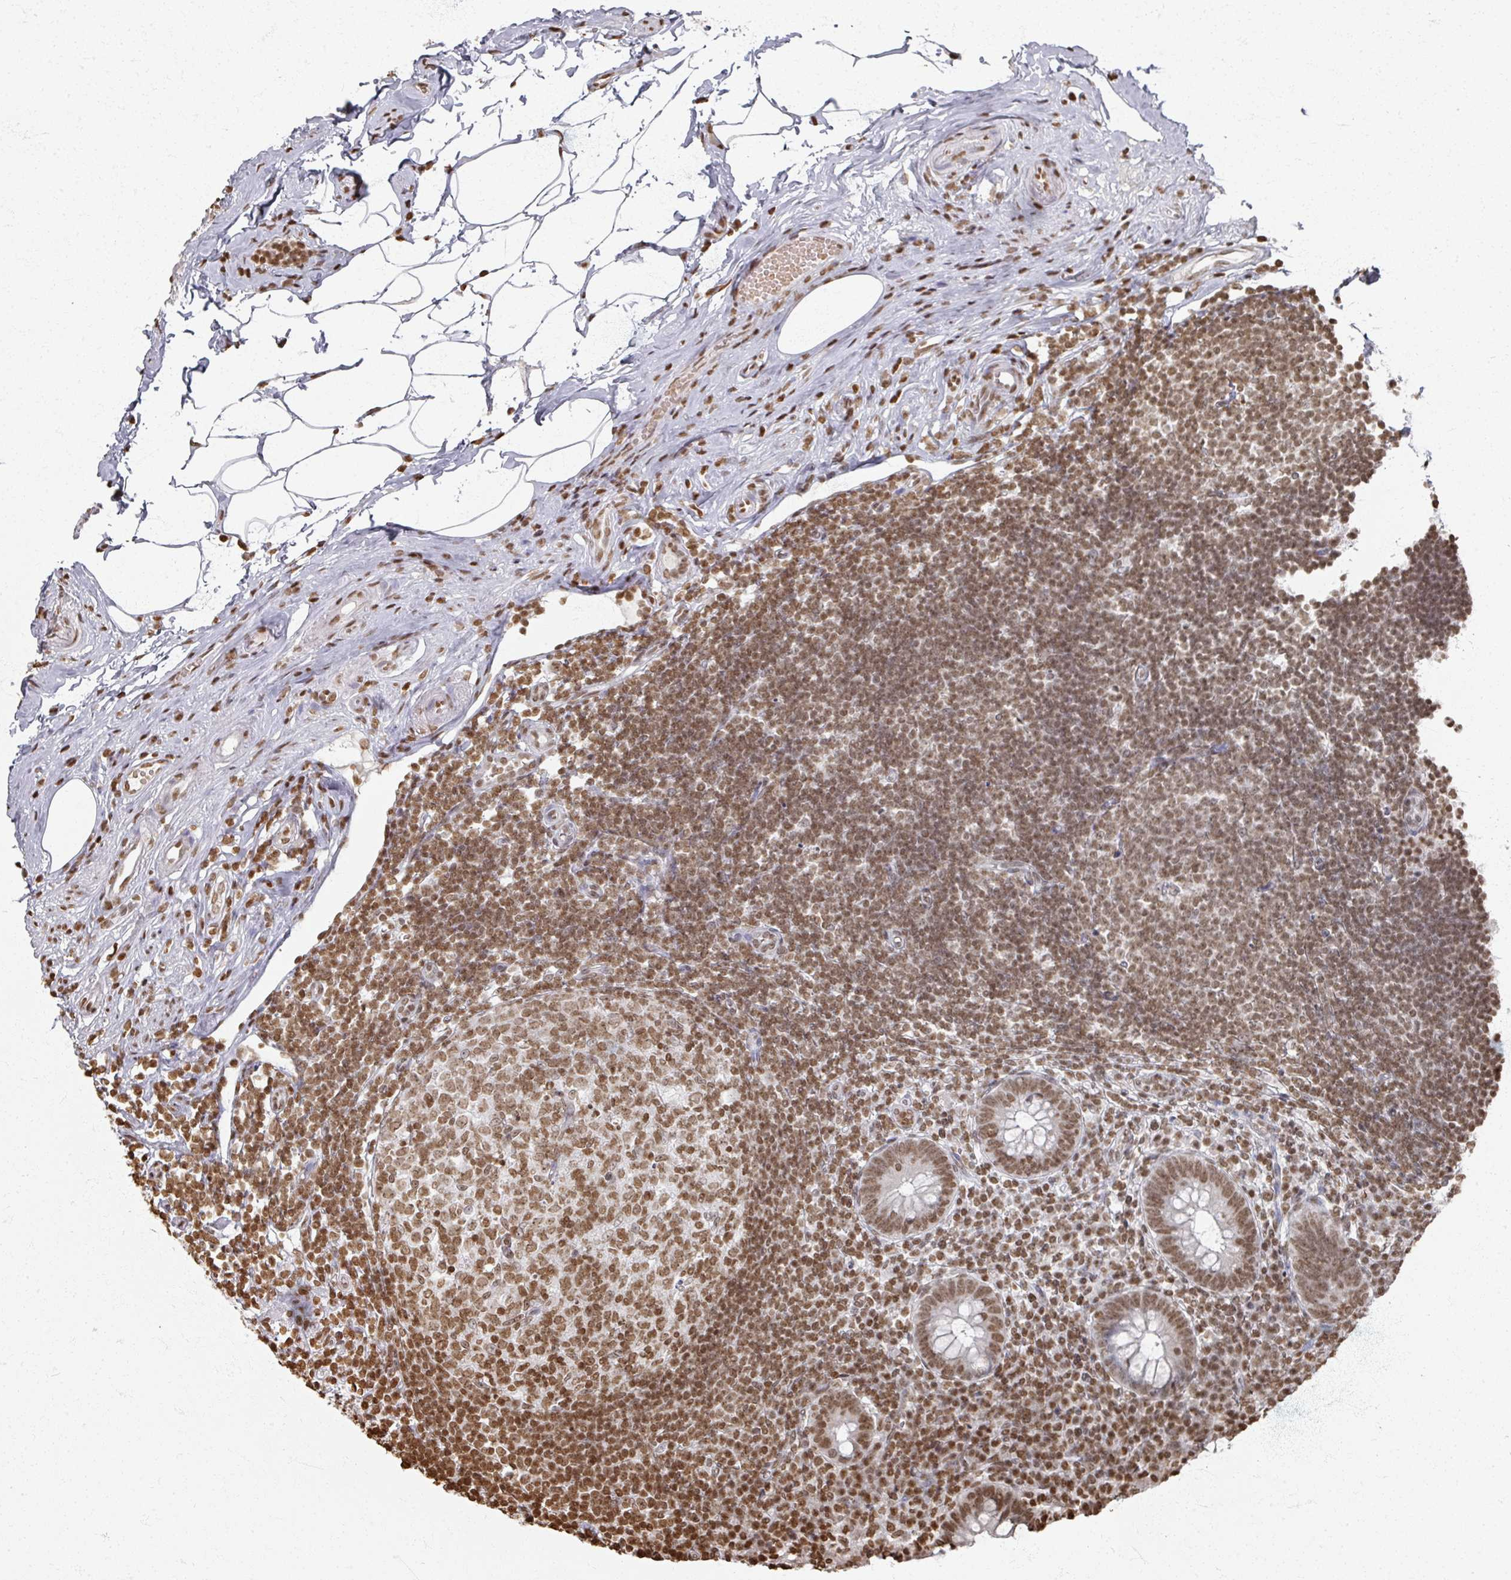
{"staining": {"intensity": "moderate", "quantity": ">75%", "location": "nuclear"}, "tissue": "appendix", "cell_type": "Glandular cells", "image_type": "normal", "snomed": [{"axis": "morphology", "description": "Normal tissue, NOS"}, {"axis": "topography", "description": "Appendix"}], "caption": "Immunohistochemistry (IHC) image of benign human appendix stained for a protein (brown), which displays medium levels of moderate nuclear expression in approximately >75% of glandular cells.", "gene": "DCUN1D5", "patient": {"sex": "female", "age": 56}}